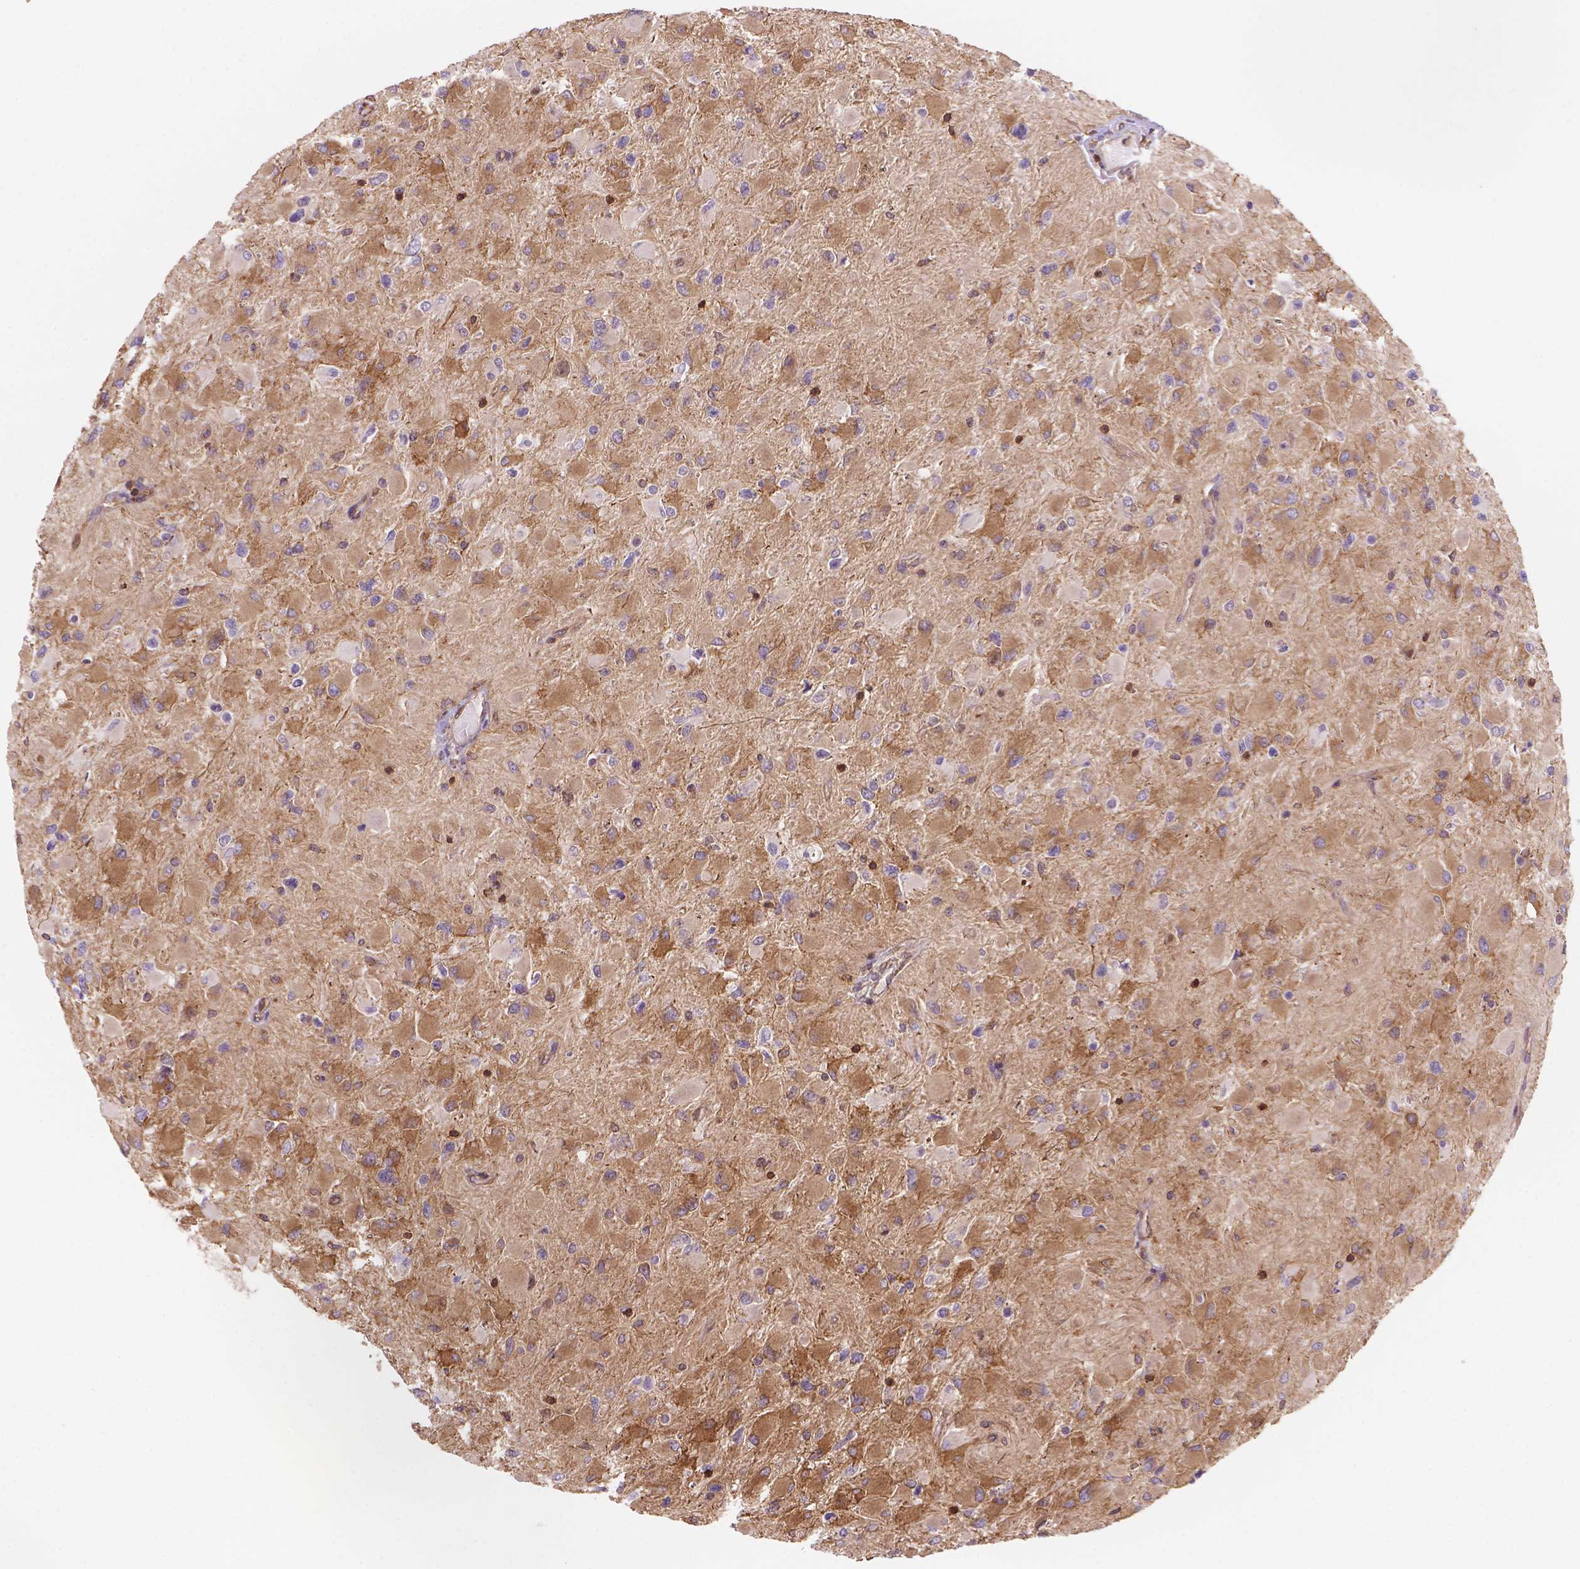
{"staining": {"intensity": "moderate", "quantity": "<25%", "location": "cytoplasmic/membranous"}, "tissue": "glioma", "cell_type": "Tumor cells", "image_type": "cancer", "snomed": [{"axis": "morphology", "description": "Glioma, malignant, High grade"}, {"axis": "topography", "description": "Cerebral cortex"}], "caption": "Protein analysis of glioma tissue shows moderate cytoplasmic/membranous expression in approximately <25% of tumor cells.", "gene": "DMWD", "patient": {"sex": "female", "age": 36}}